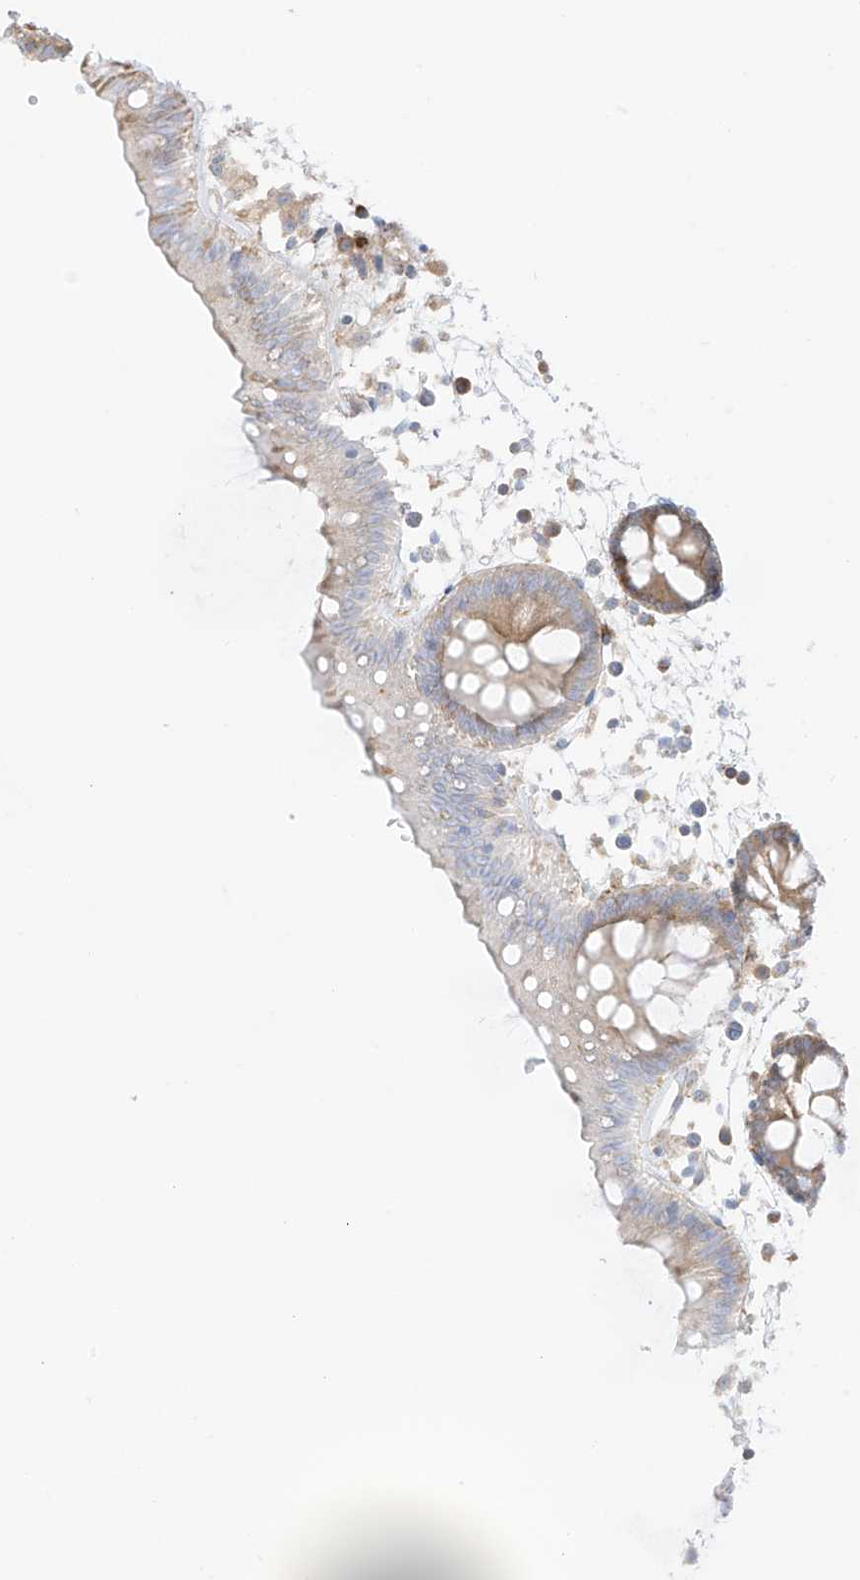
{"staining": {"intensity": "moderate", "quantity": ">75%", "location": "cytoplasmic/membranous"}, "tissue": "colon", "cell_type": "Endothelial cells", "image_type": "normal", "snomed": [{"axis": "morphology", "description": "Normal tissue, NOS"}, {"axis": "topography", "description": "Colon"}], "caption": "Protein staining by immunohistochemistry (IHC) exhibits moderate cytoplasmic/membranous staining in approximately >75% of endothelial cells in unremarkable colon. (IHC, brightfield microscopy, high magnification).", "gene": "XKR3", "patient": {"sex": "male", "age": 56}}